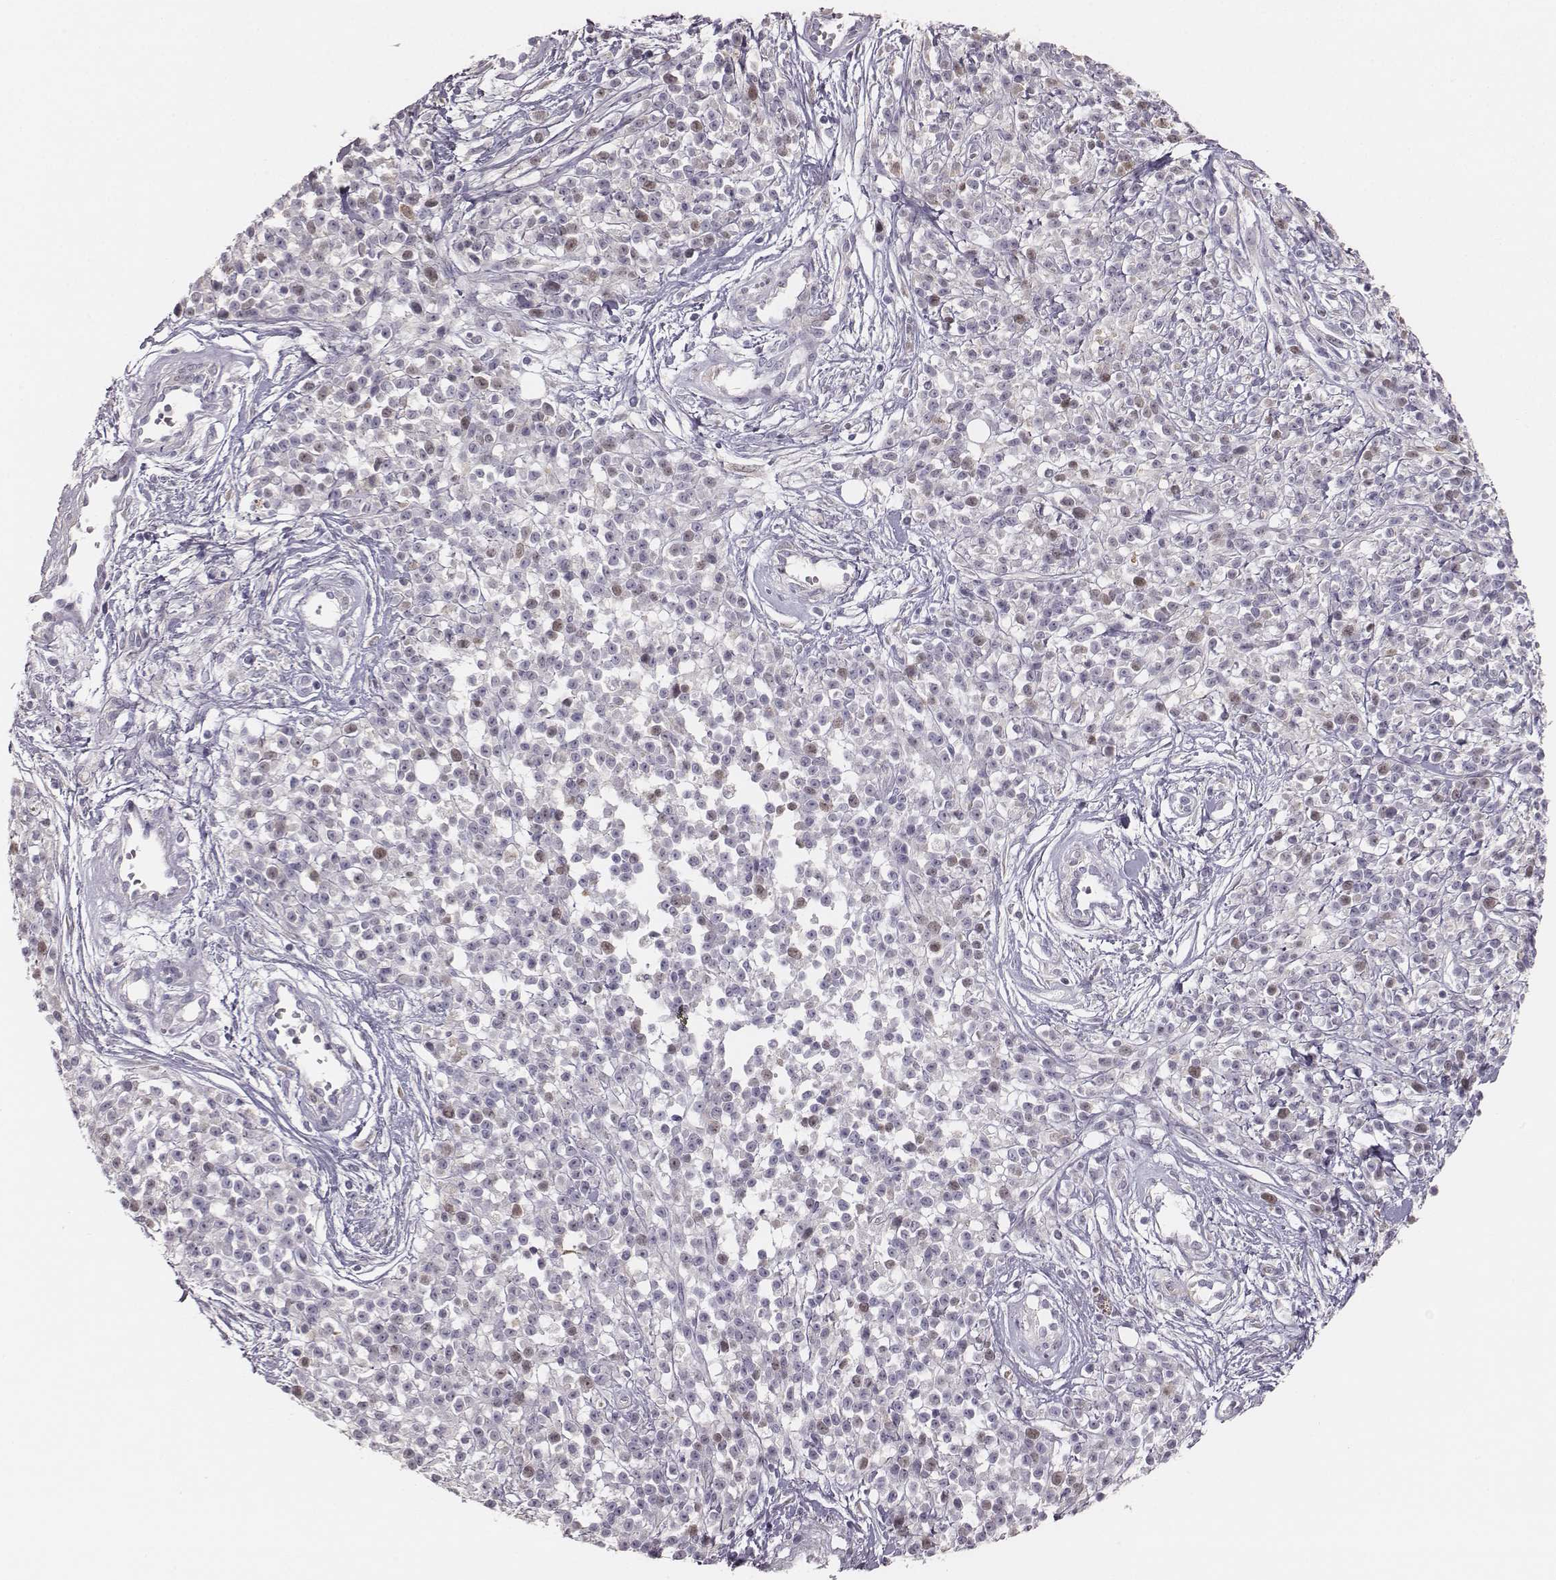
{"staining": {"intensity": "negative", "quantity": "none", "location": "none"}, "tissue": "melanoma", "cell_type": "Tumor cells", "image_type": "cancer", "snomed": [{"axis": "morphology", "description": "Malignant melanoma, NOS"}, {"axis": "topography", "description": "Skin"}, {"axis": "topography", "description": "Skin of trunk"}], "caption": "Histopathology image shows no significant protein staining in tumor cells of melanoma.", "gene": "PBK", "patient": {"sex": "male", "age": 74}}